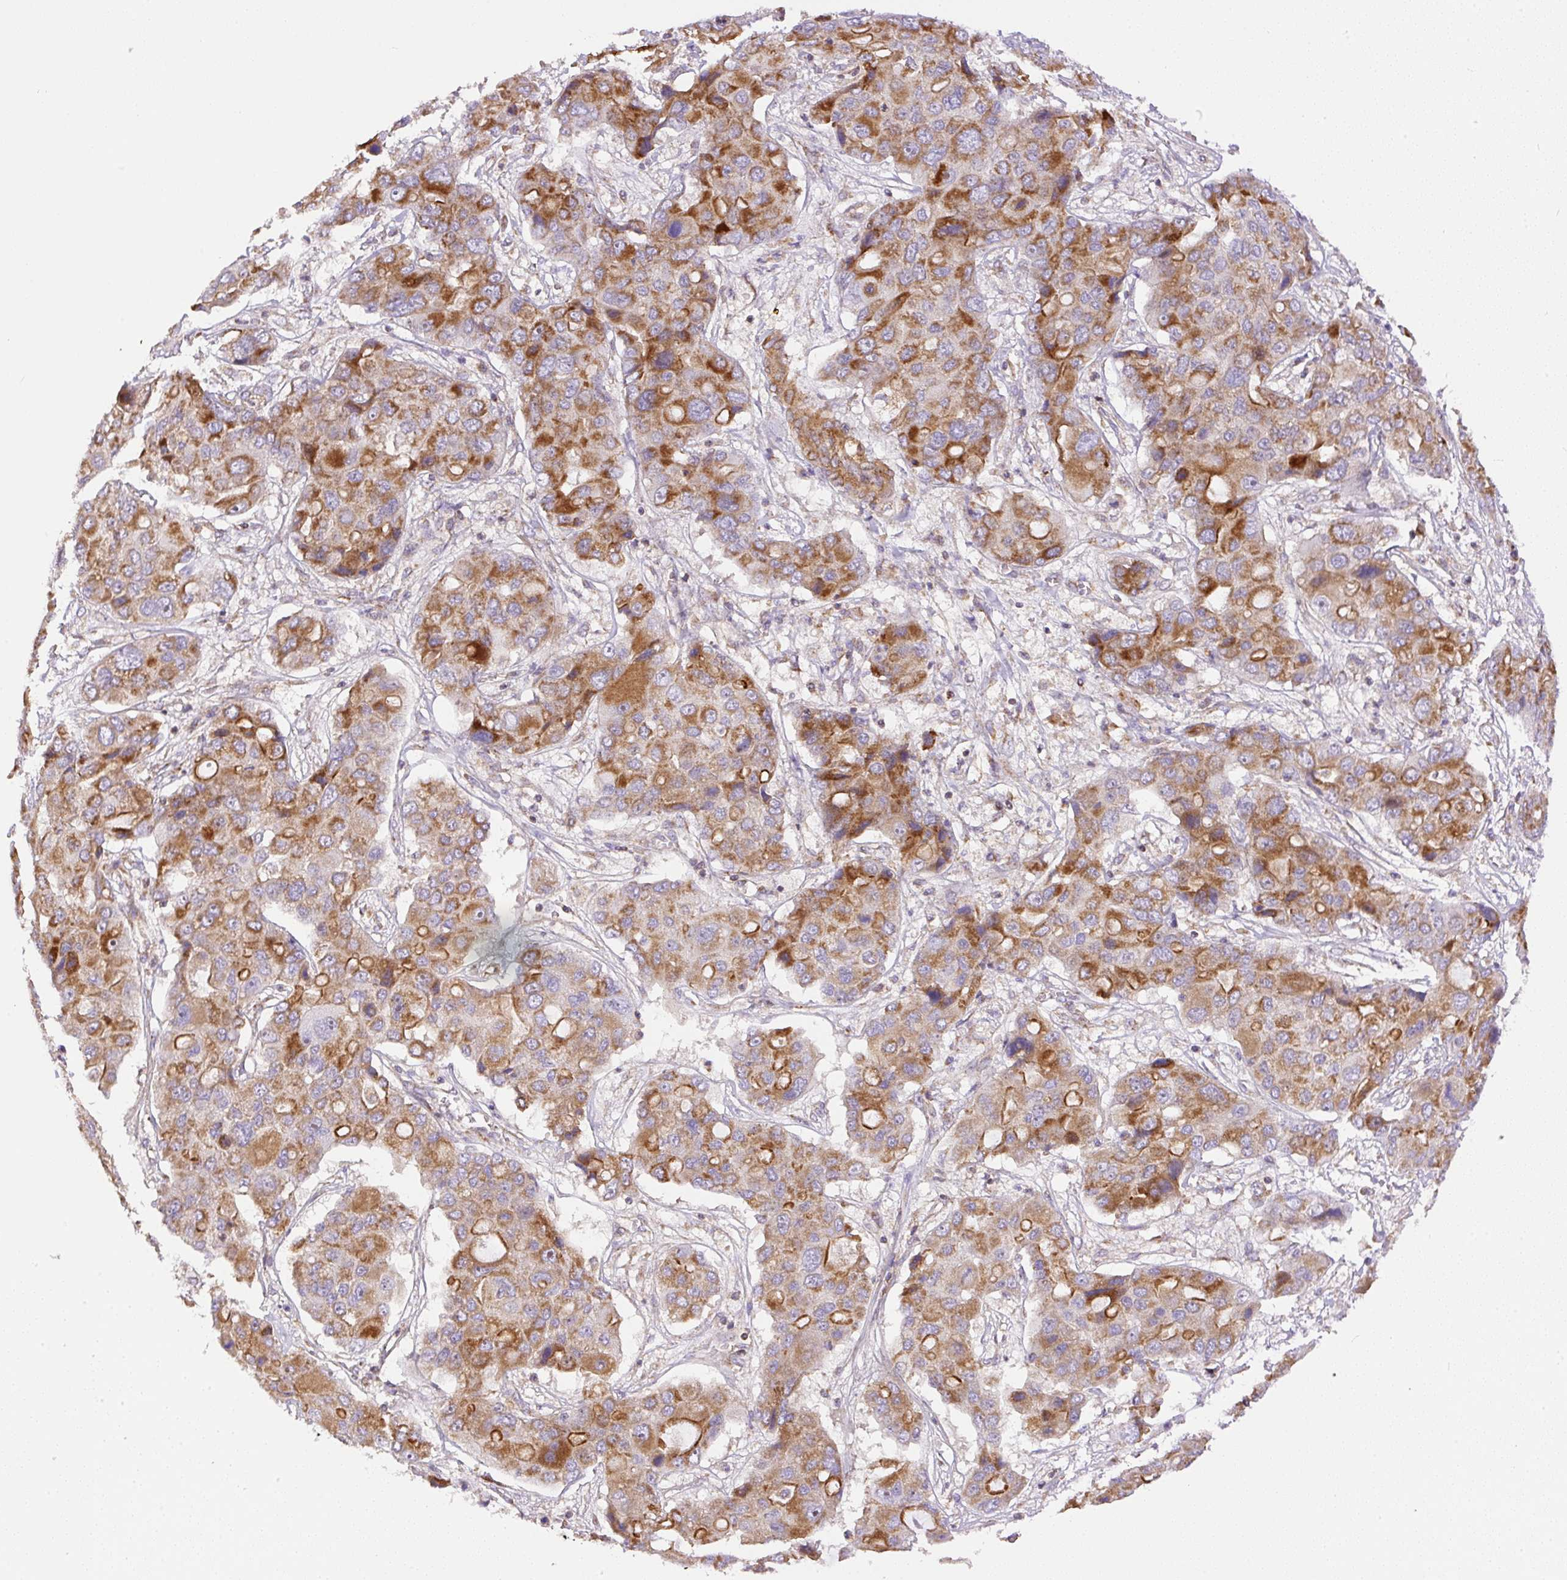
{"staining": {"intensity": "strong", "quantity": ">75%", "location": "cytoplasmic/membranous"}, "tissue": "liver cancer", "cell_type": "Tumor cells", "image_type": "cancer", "snomed": [{"axis": "morphology", "description": "Cholangiocarcinoma"}, {"axis": "topography", "description": "Liver"}], "caption": "This micrograph exhibits immunohistochemistry (IHC) staining of liver cancer (cholangiocarcinoma), with high strong cytoplasmic/membranous expression in approximately >75% of tumor cells.", "gene": "NDUFAF2", "patient": {"sex": "male", "age": 67}}